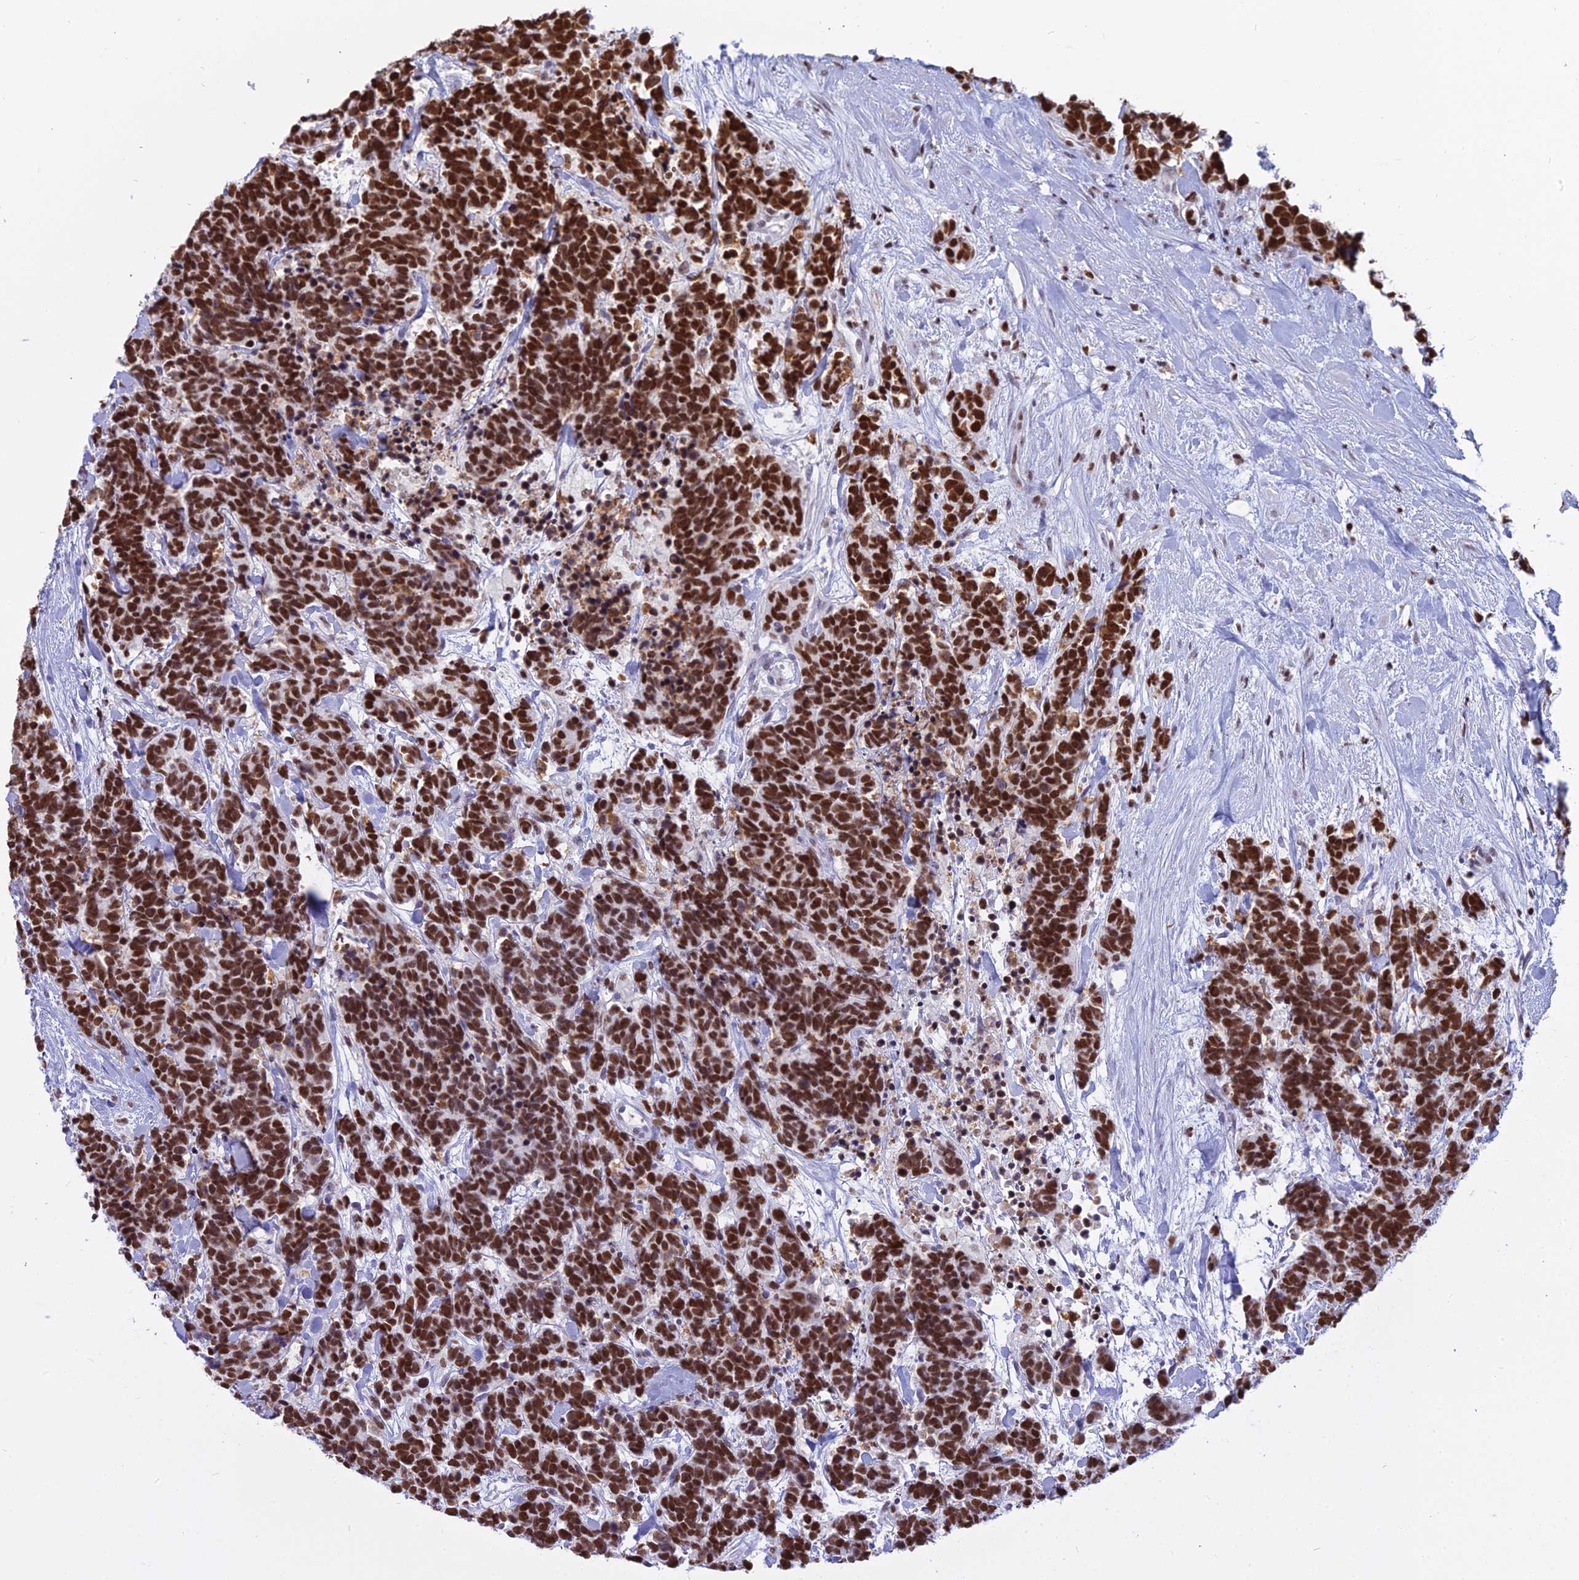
{"staining": {"intensity": "strong", "quantity": ">75%", "location": "nuclear"}, "tissue": "carcinoid", "cell_type": "Tumor cells", "image_type": "cancer", "snomed": [{"axis": "morphology", "description": "Carcinoma, NOS"}, {"axis": "morphology", "description": "Carcinoid, malignant, NOS"}, {"axis": "topography", "description": "Prostate"}], "caption": "A histopathology image of human carcinoma stained for a protein shows strong nuclear brown staining in tumor cells. (DAB IHC with brightfield microscopy, high magnification).", "gene": "PARP1", "patient": {"sex": "male", "age": 57}}